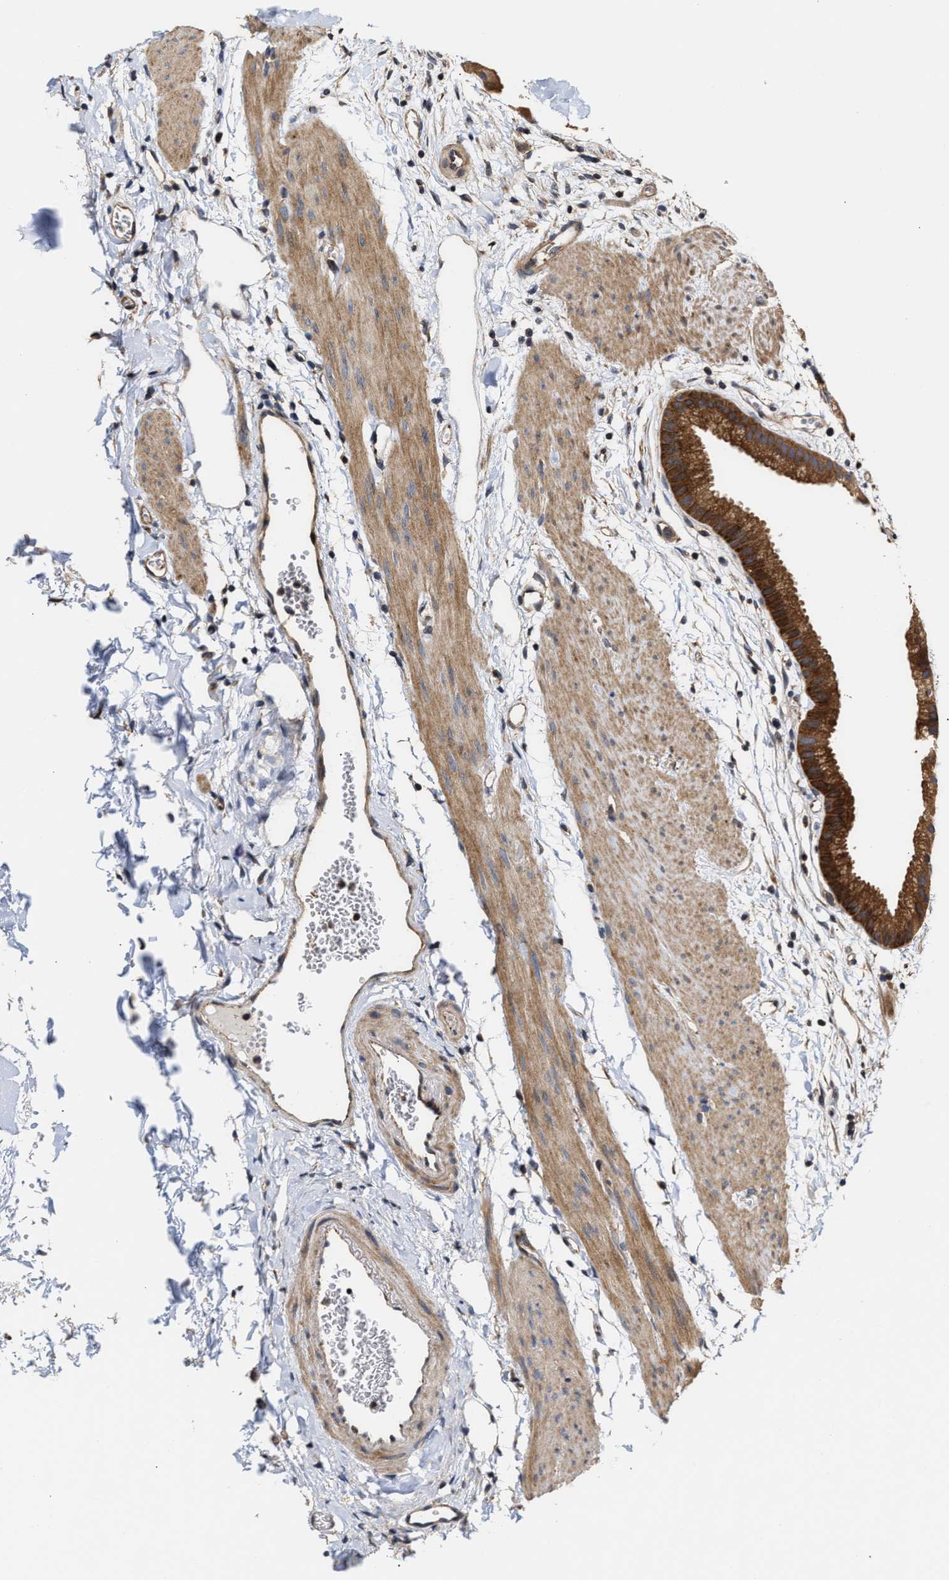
{"staining": {"intensity": "strong", "quantity": ">75%", "location": "cytoplasmic/membranous"}, "tissue": "gallbladder", "cell_type": "Glandular cells", "image_type": "normal", "snomed": [{"axis": "morphology", "description": "Normal tissue, NOS"}, {"axis": "topography", "description": "Gallbladder"}], "caption": "Protein staining of normal gallbladder displays strong cytoplasmic/membranous expression in about >75% of glandular cells.", "gene": "CLIP2", "patient": {"sex": "female", "age": 64}}